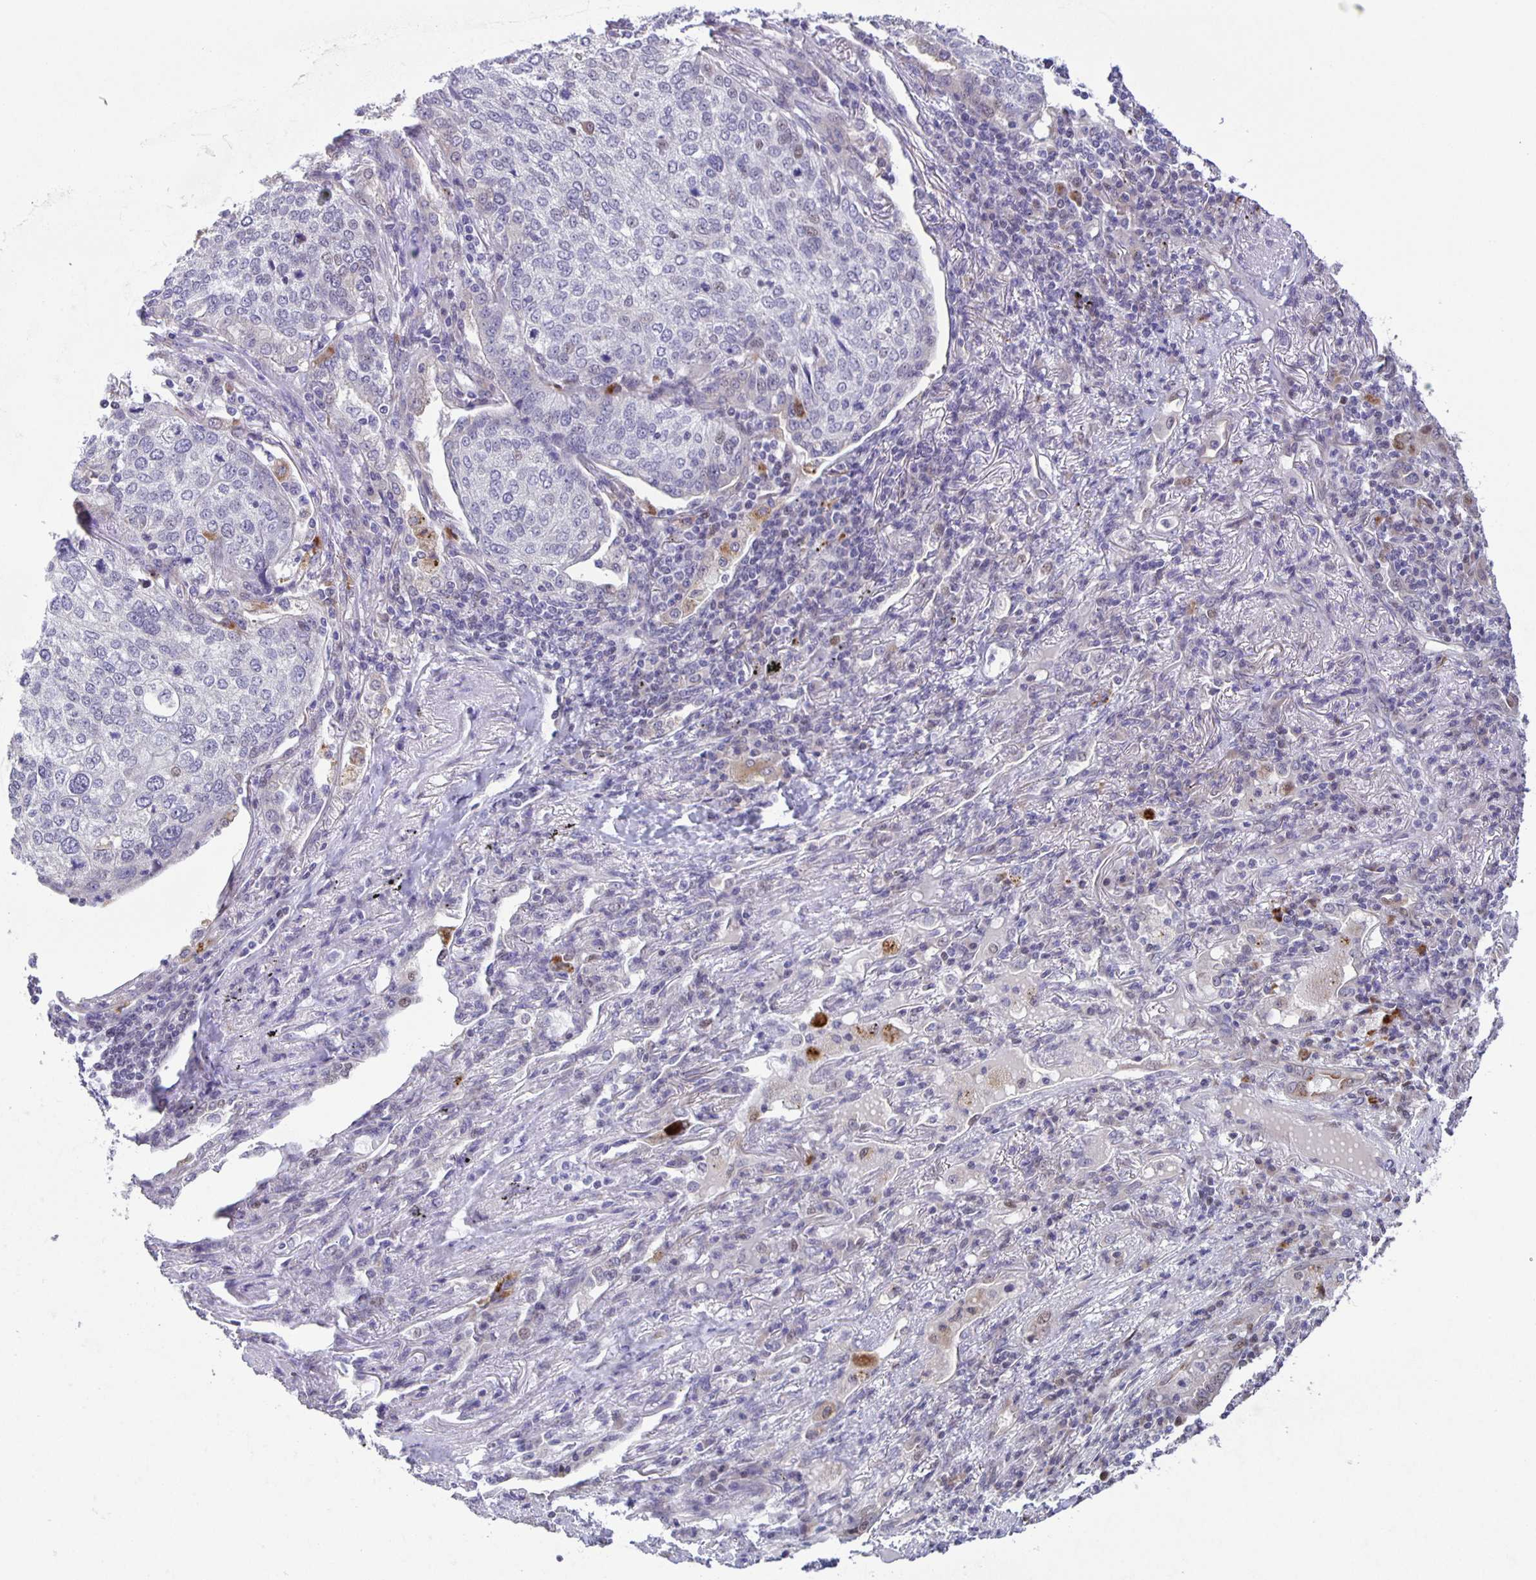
{"staining": {"intensity": "negative", "quantity": "none", "location": "none"}, "tissue": "lung cancer", "cell_type": "Tumor cells", "image_type": "cancer", "snomed": [{"axis": "morphology", "description": "Squamous cell carcinoma, NOS"}, {"axis": "topography", "description": "Lung"}], "caption": "Protein analysis of lung cancer exhibits no significant positivity in tumor cells. The staining was performed using DAB to visualize the protein expression in brown, while the nuclei were stained in blue with hematoxylin (Magnification: 20x).", "gene": "MAPK12", "patient": {"sex": "male", "age": 63}}